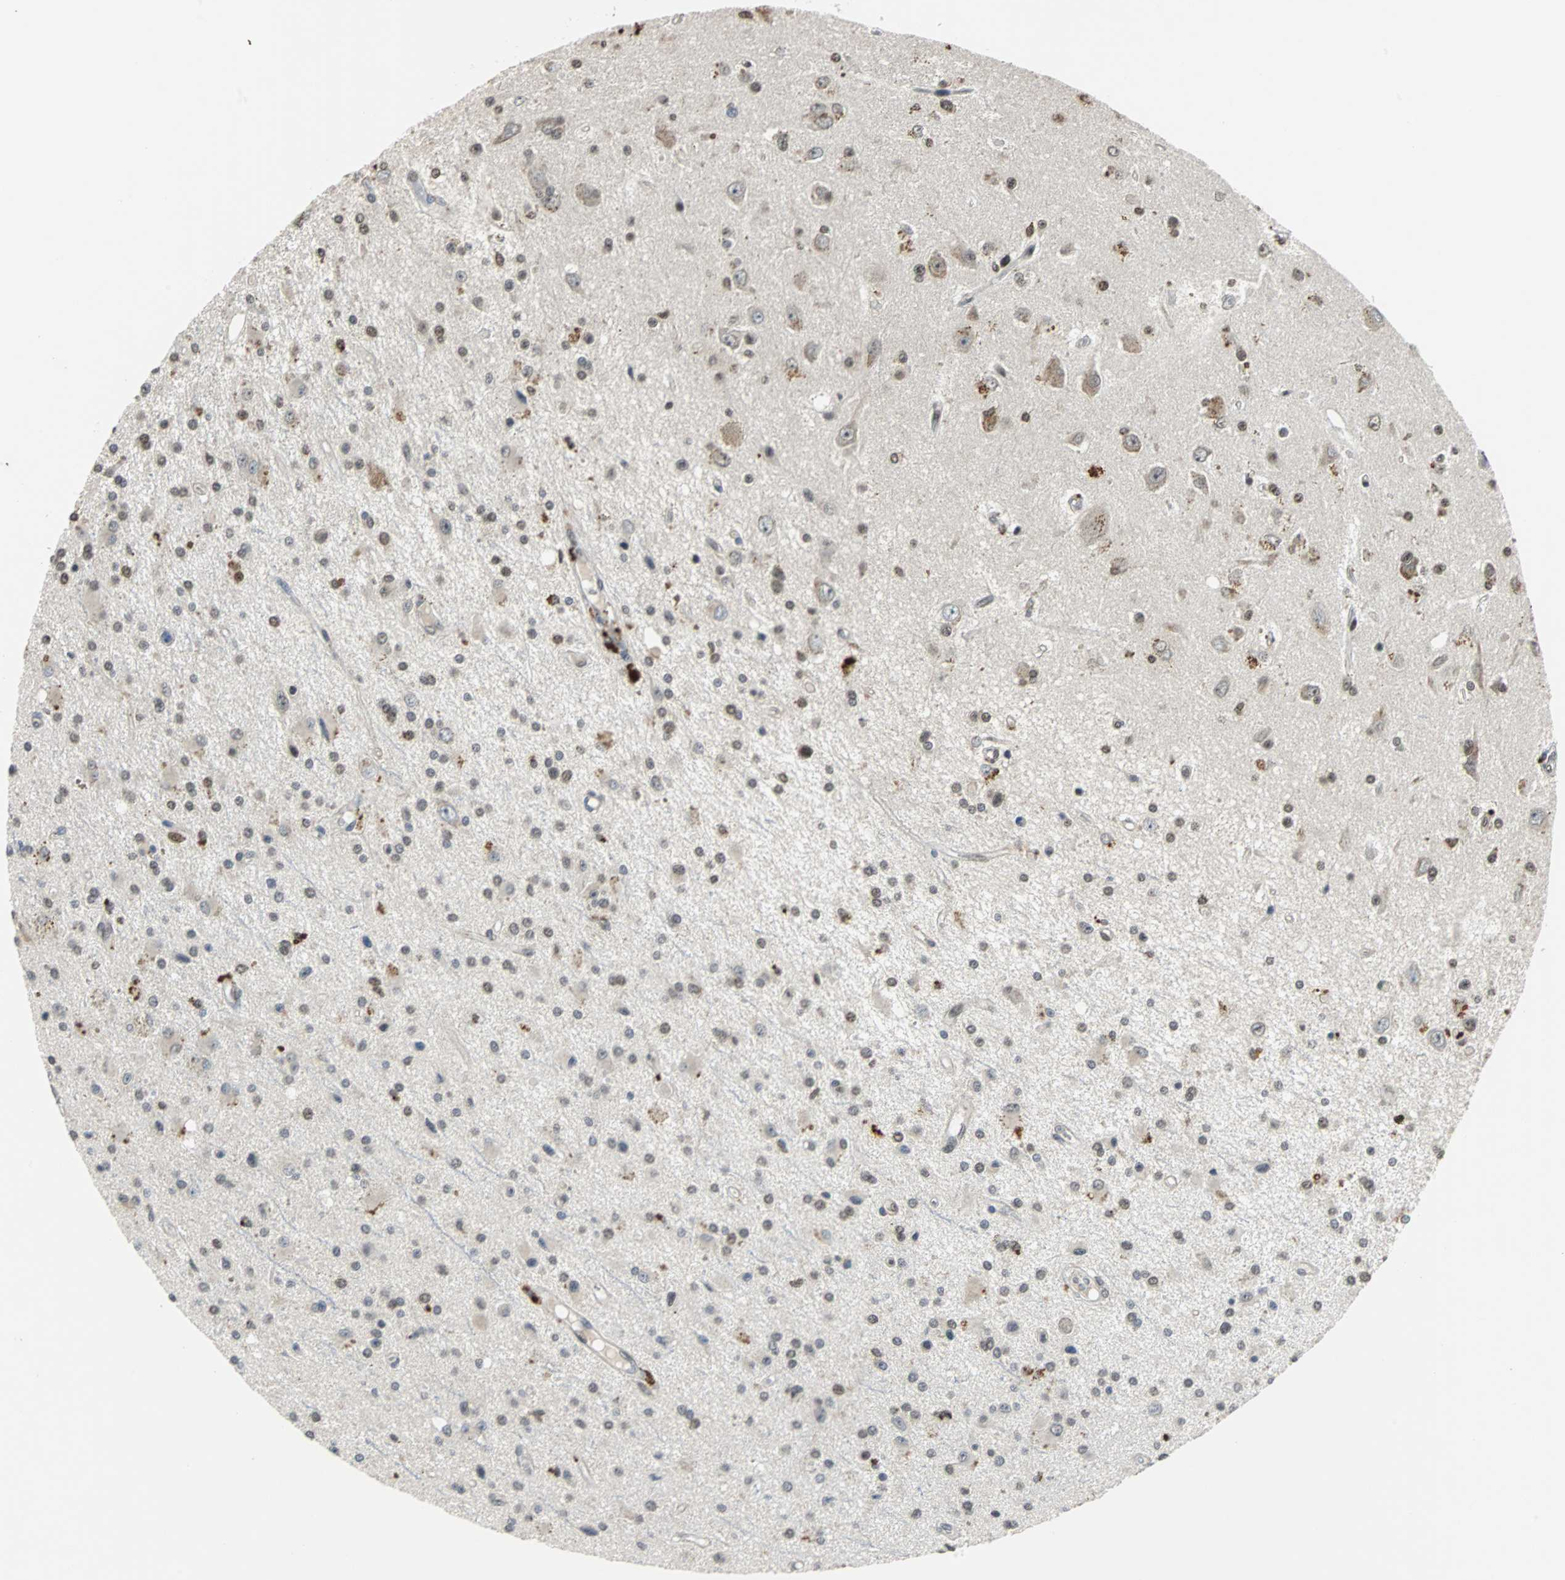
{"staining": {"intensity": "weak", "quantity": "<25%", "location": "nuclear"}, "tissue": "glioma", "cell_type": "Tumor cells", "image_type": "cancer", "snomed": [{"axis": "morphology", "description": "Glioma, malignant, Low grade"}, {"axis": "topography", "description": "Brain"}], "caption": "This is a image of immunohistochemistry (IHC) staining of glioma, which shows no positivity in tumor cells.", "gene": "HLX", "patient": {"sex": "male", "age": 58}}